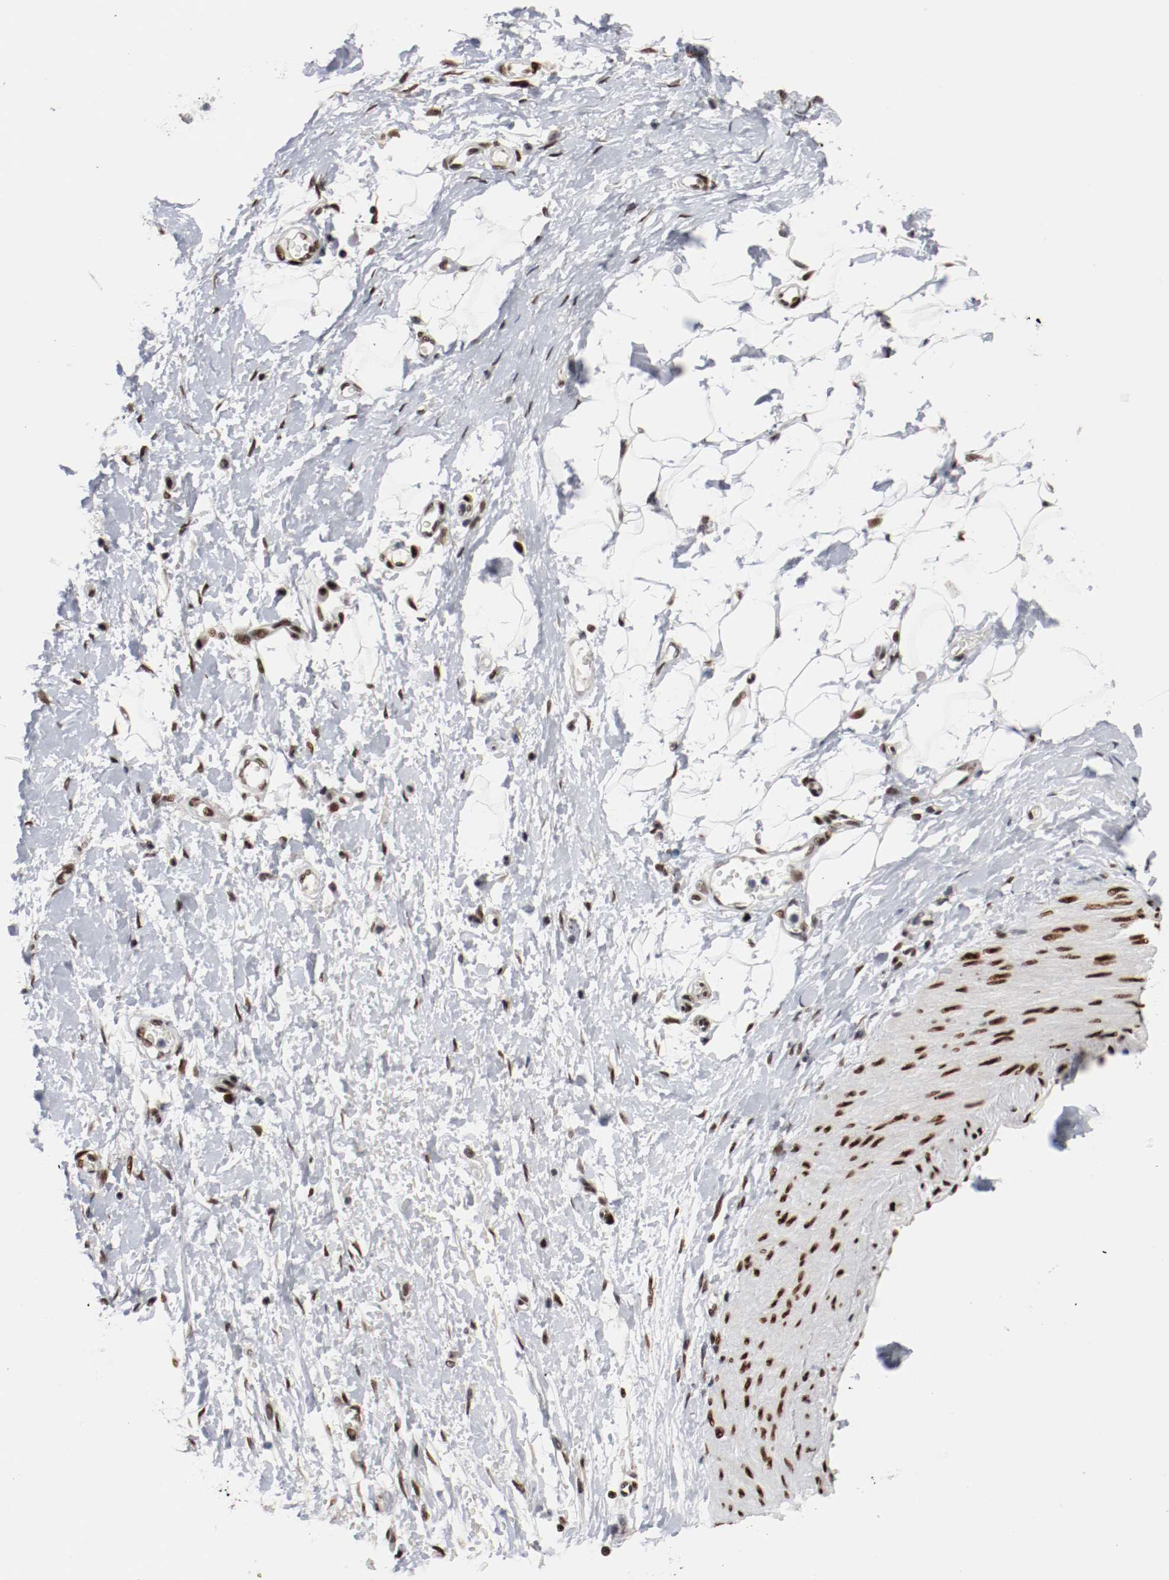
{"staining": {"intensity": "strong", "quantity": ">75%", "location": "nuclear"}, "tissue": "adipose tissue", "cell_type": "Adipocytes", "image_type": "normal", "snomed": [{"axis": "morphology", "description": "Normal tissue, NOS"}, {"axis": "morphology", "description": "Urothelial carcinoma, High grade"}, {"axis": "topography", "description": "Vascular tissue"}, {"axis": "topography", "description": "Urinary bladder"}], "caption": "Protein staining reveals strong nuclear expression in about >75% of adipocytes in benign adipose tissue.", "gene": "MEF2D", "patient": {"sex": "female", "age": 56}}